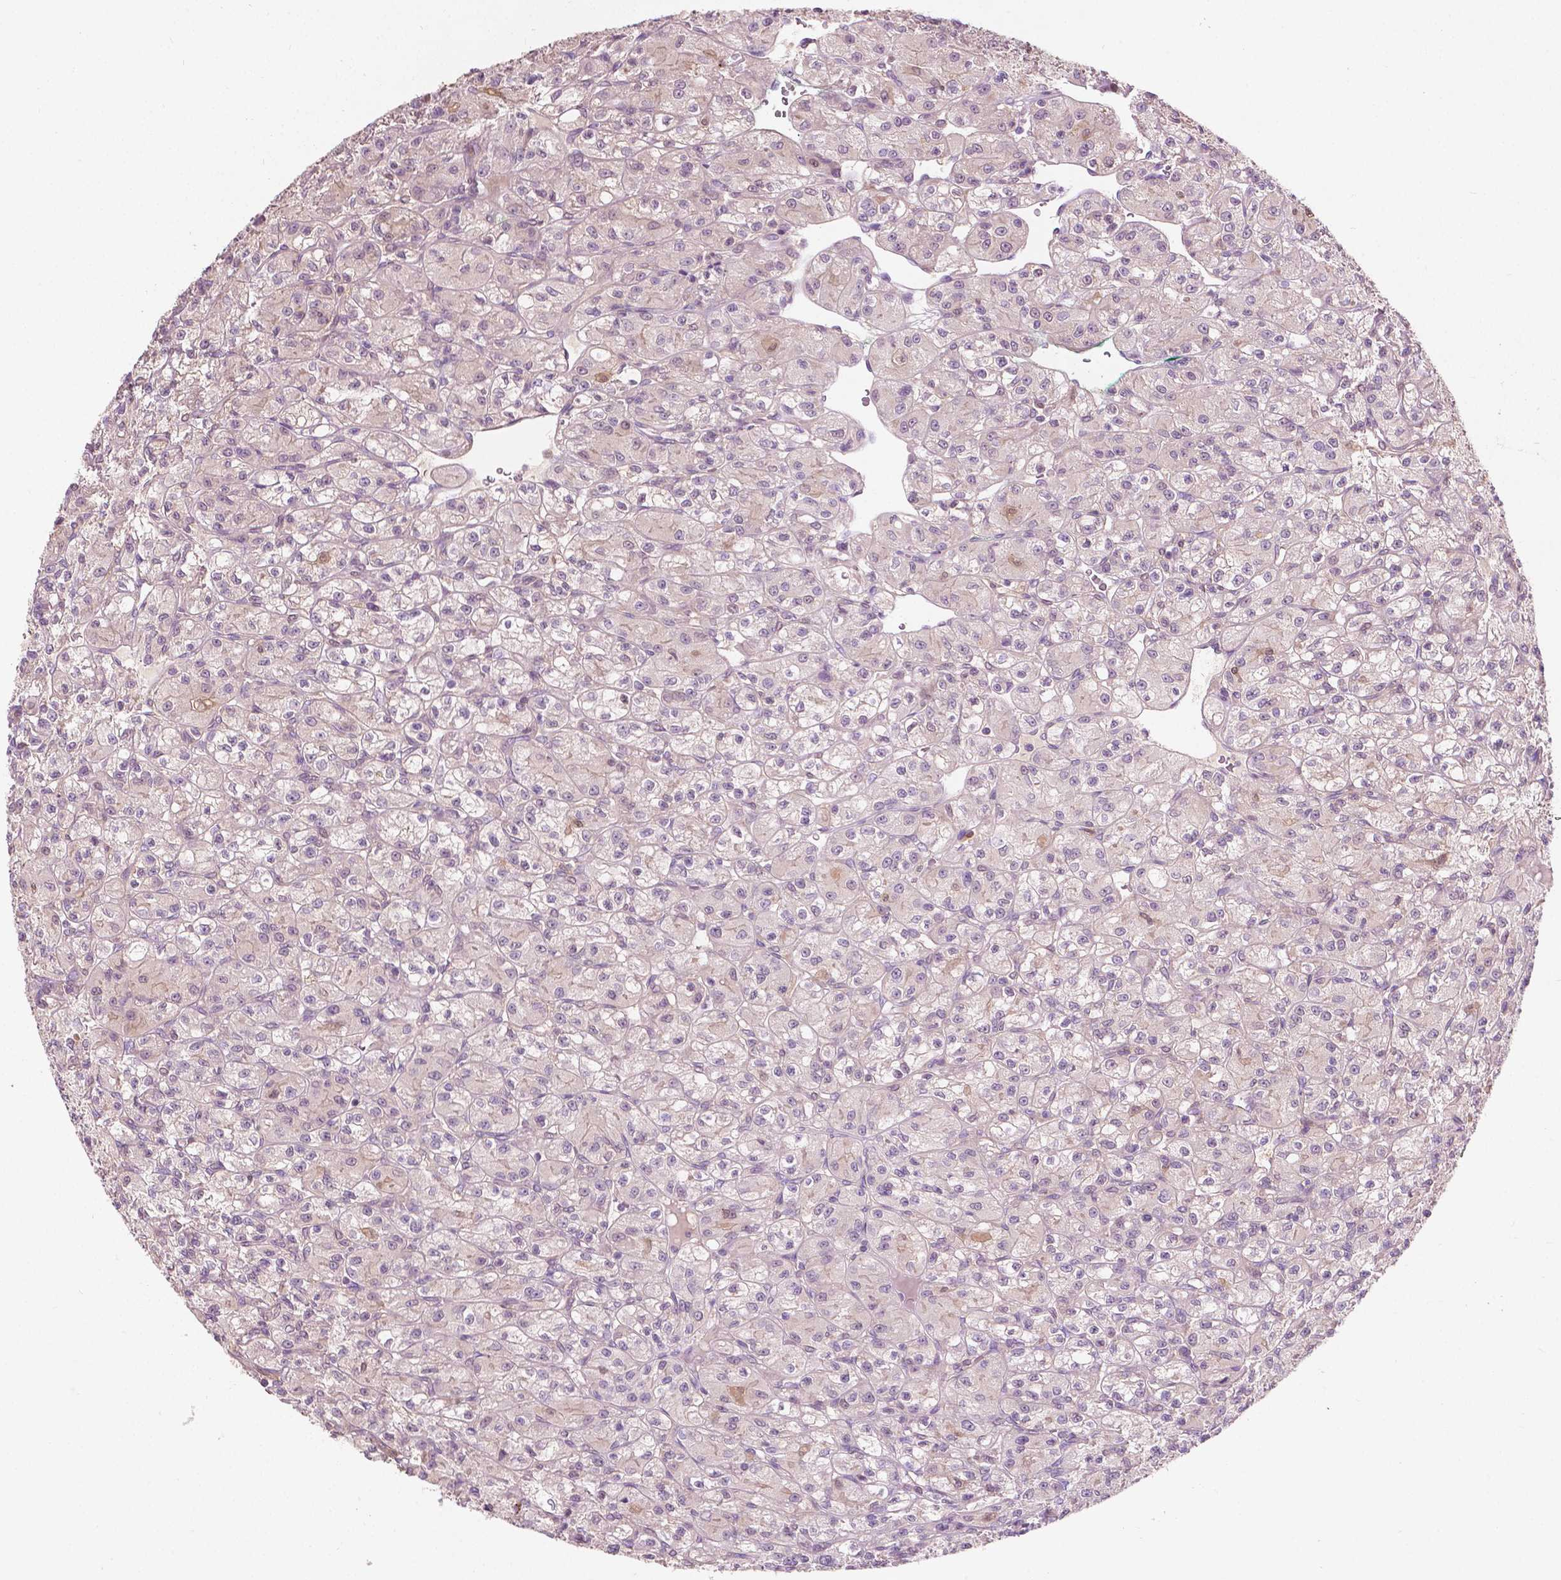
{"staining": {"intensity": "negative", "quantity": "none", "location": "none"}, "tissue": "renal cancer", "cell_type": "Tumor cells", "image_type": "cancer", "snomed": [{"axis": "morphology", "description": "Adenocarcinoma, NOS"}, {"axis": "topography", "description": "Kidney"}], "caption": "High power microscopy photomicrograph of an immunohistochemistry (IHC) micrograph of renal cancer, revealing no significant positivity in tumor cells.", "gene": "GPR37", "patient": {"sex": "female", "age": 70}}